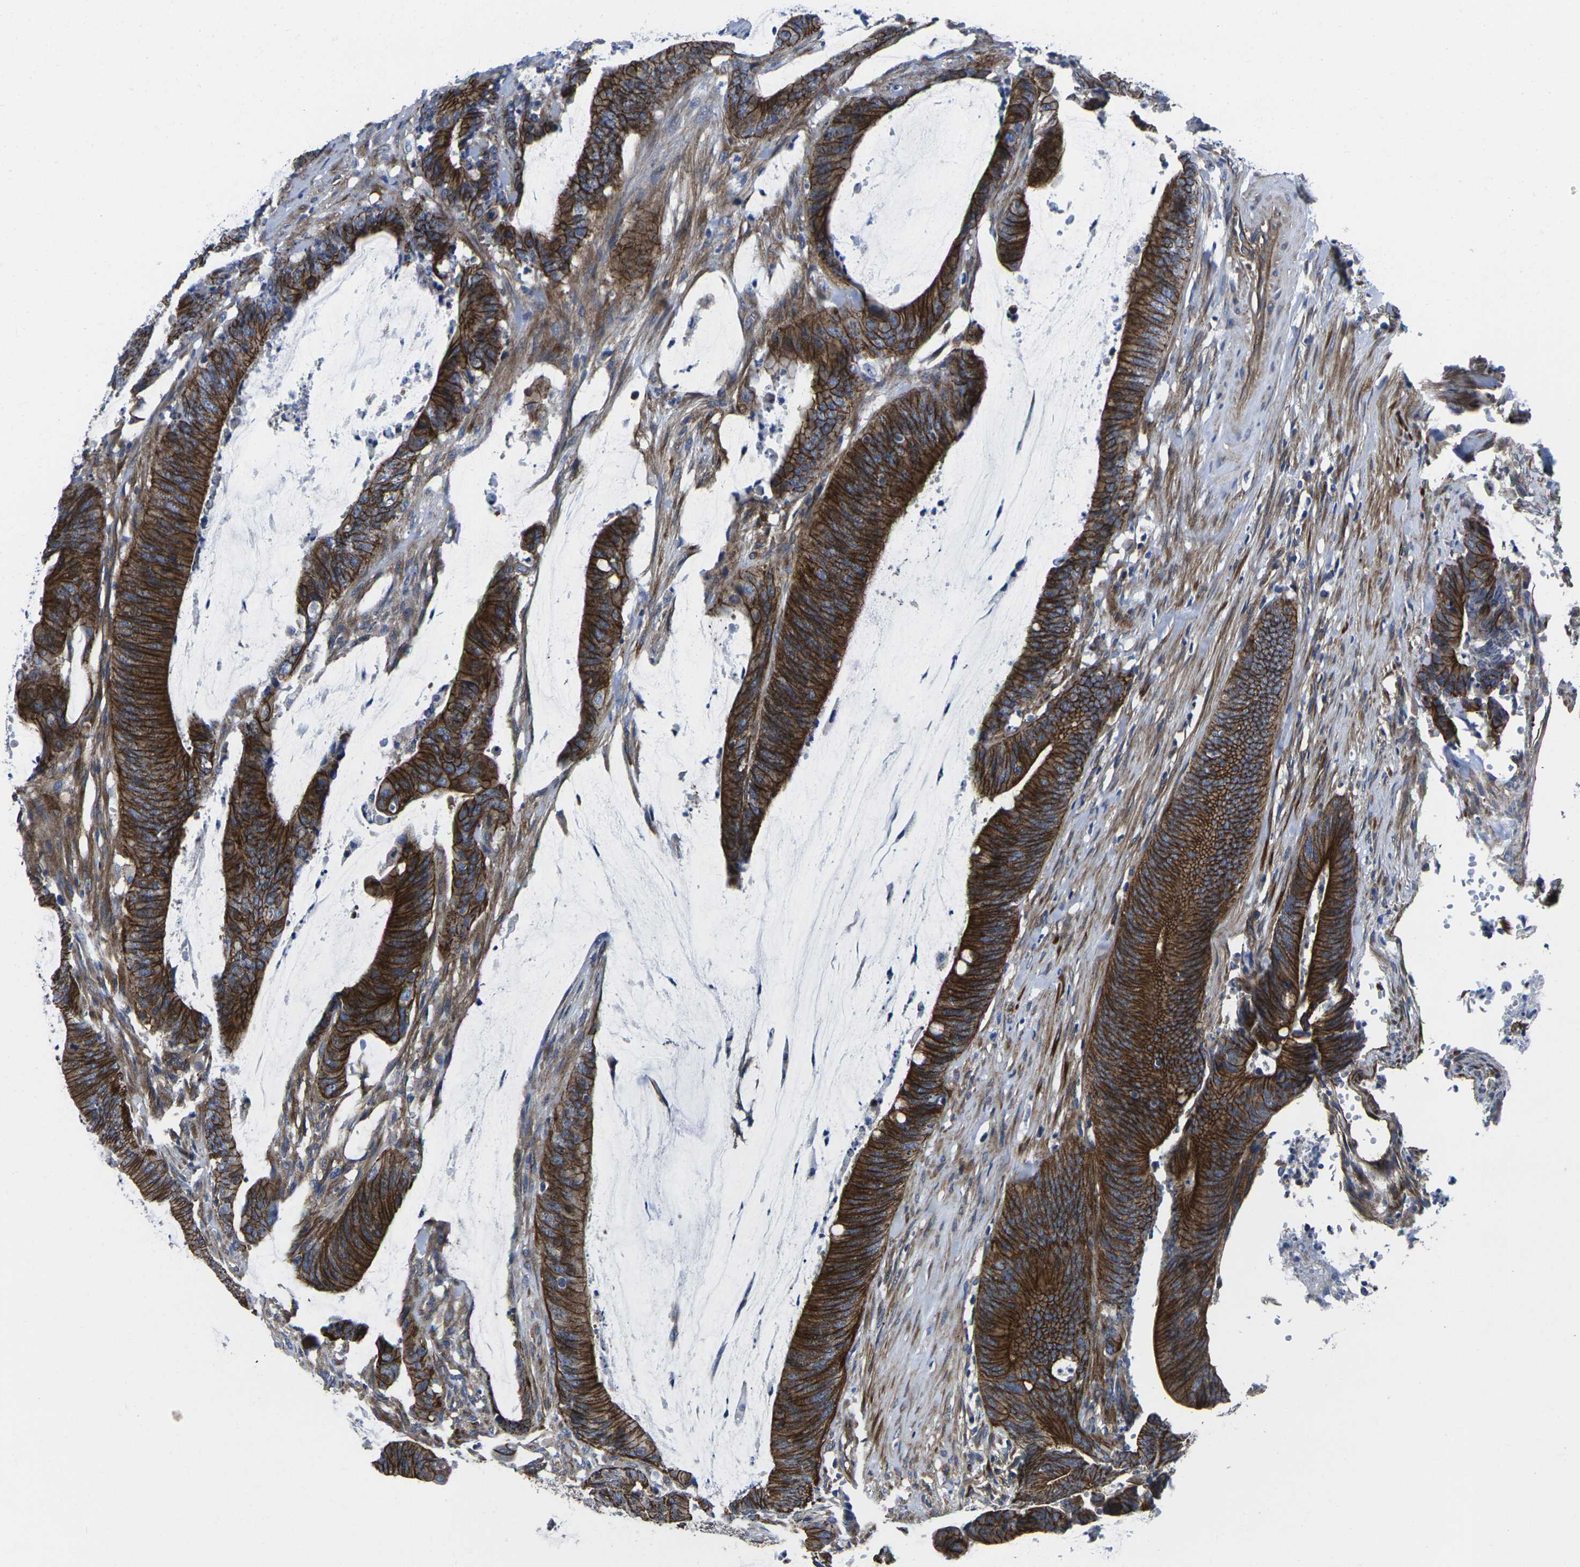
{"staining": {"intensity": "strong", "quantity": ">75%", "location": "cytoplasmic/membranous"}, "tissue": "colorectal cancer", "cell_type": "Tumor cells", "image_type": "cancer", "snomed": [{"axis": "morphology", "description": "Adenocarcinoma, NOS"}, {"axis": "topography", "description": "Rectum"}], "caption": "Colorectal cancer (adenocarcinoma) was stained to show a protein in brown. There is high levels of strong cytoplasmic/membranous positivity in approximately >75% of tumor cells. The staining was performed using DAB, with brown indicating positive protein expression. Nuclei are stained blue with hematoxylin.", "gene": "NUMB", "patient": {"sex": "female", "age": 66}}